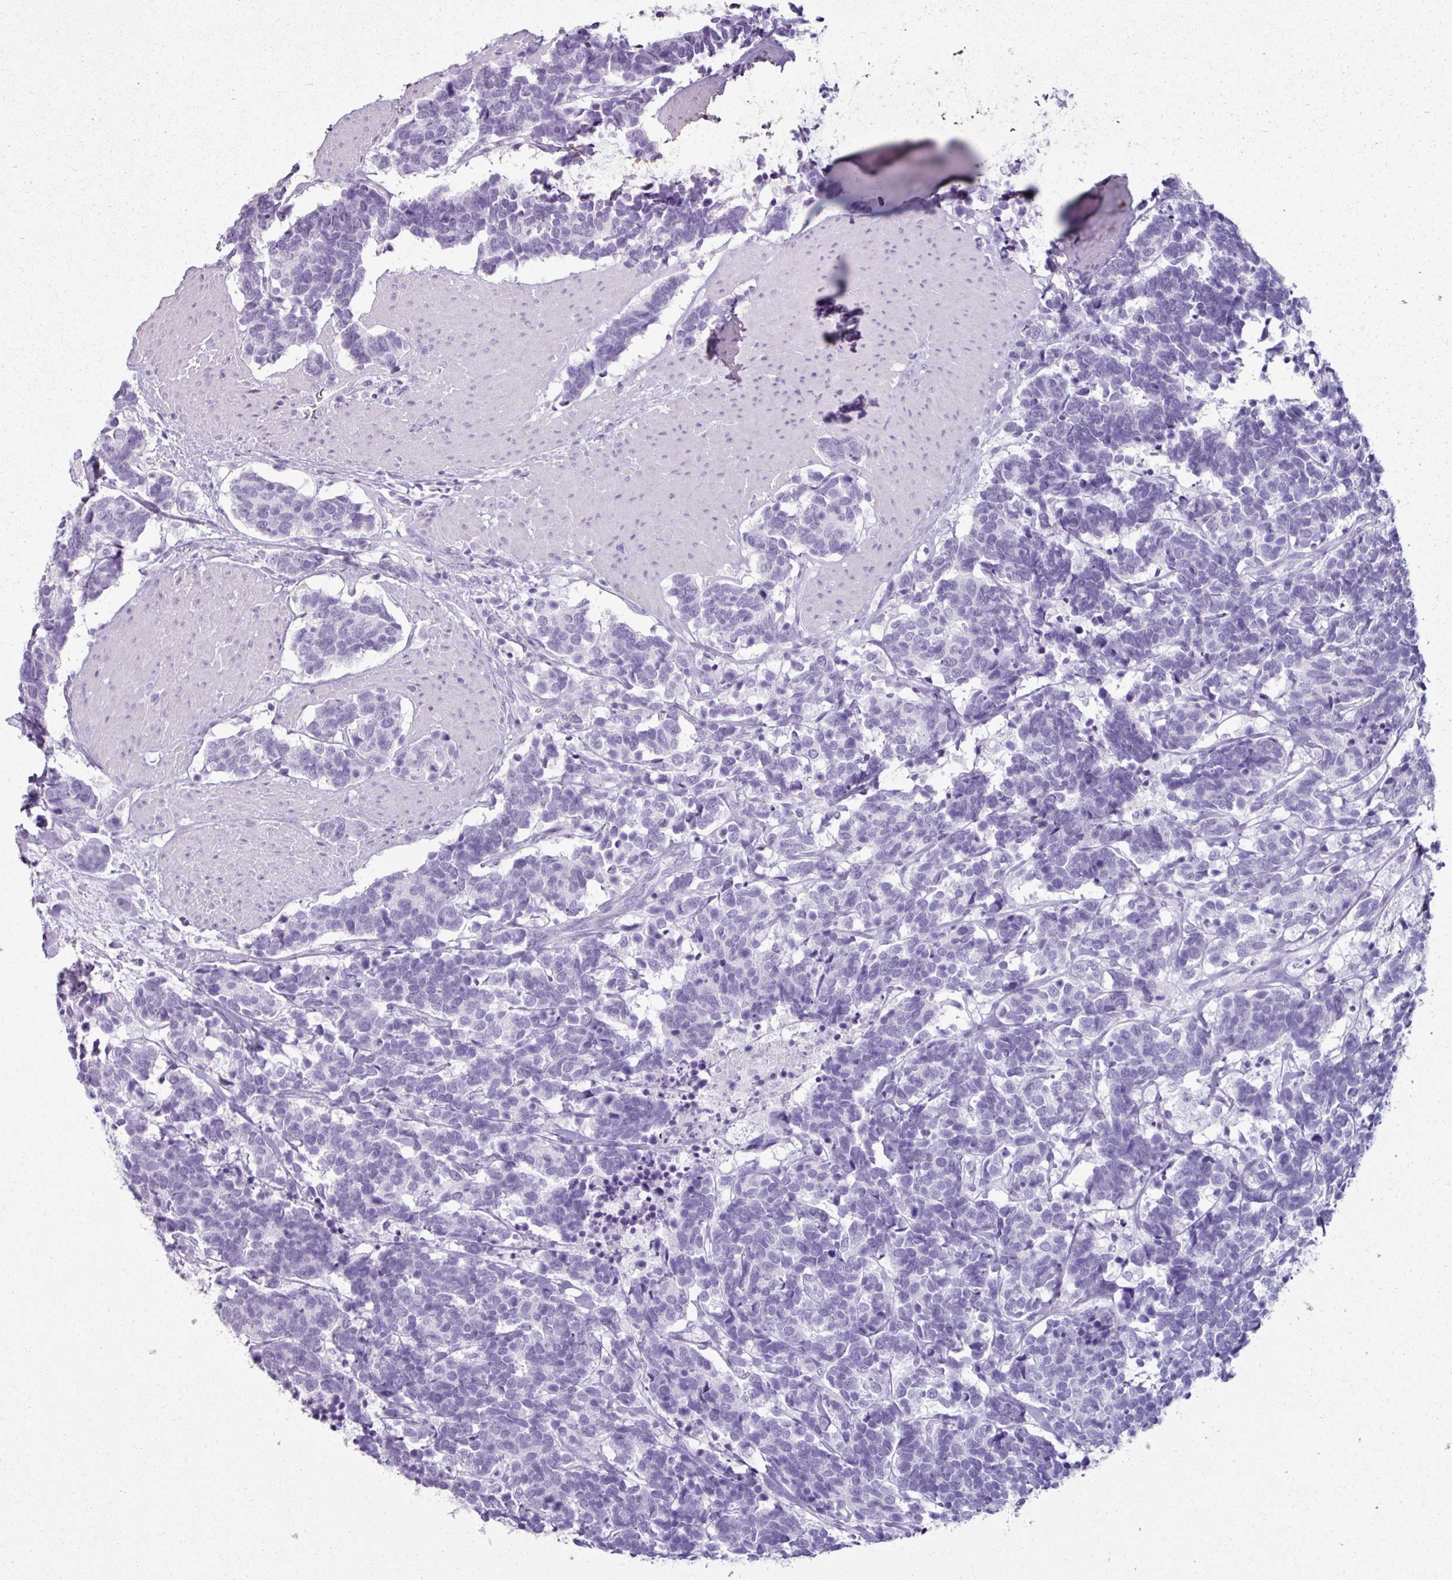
{"staining": {"intensity": "negative", "quantity": "none", "location": "none"}, "tissue": "carcinoid", "cell_type": "Tumor cells", "image_type": "cancer", "snomed": [{"axis": "morphology", "description": "Carcinoma, NOS"}, {"axis": "morphology", "description": "Carcinoid, malignant, NOS"}, {"axis": "topography", "description": "Urinary bladder"}], "caption": "The micrograph shows no significant expression in tumor cells of carcinoid. The staining is performed using DAB brown chromogen with nuclei counter-stained in using hematoxylin.", "gene": "SCT", "patient": {"sex": "male", "age": 57}}